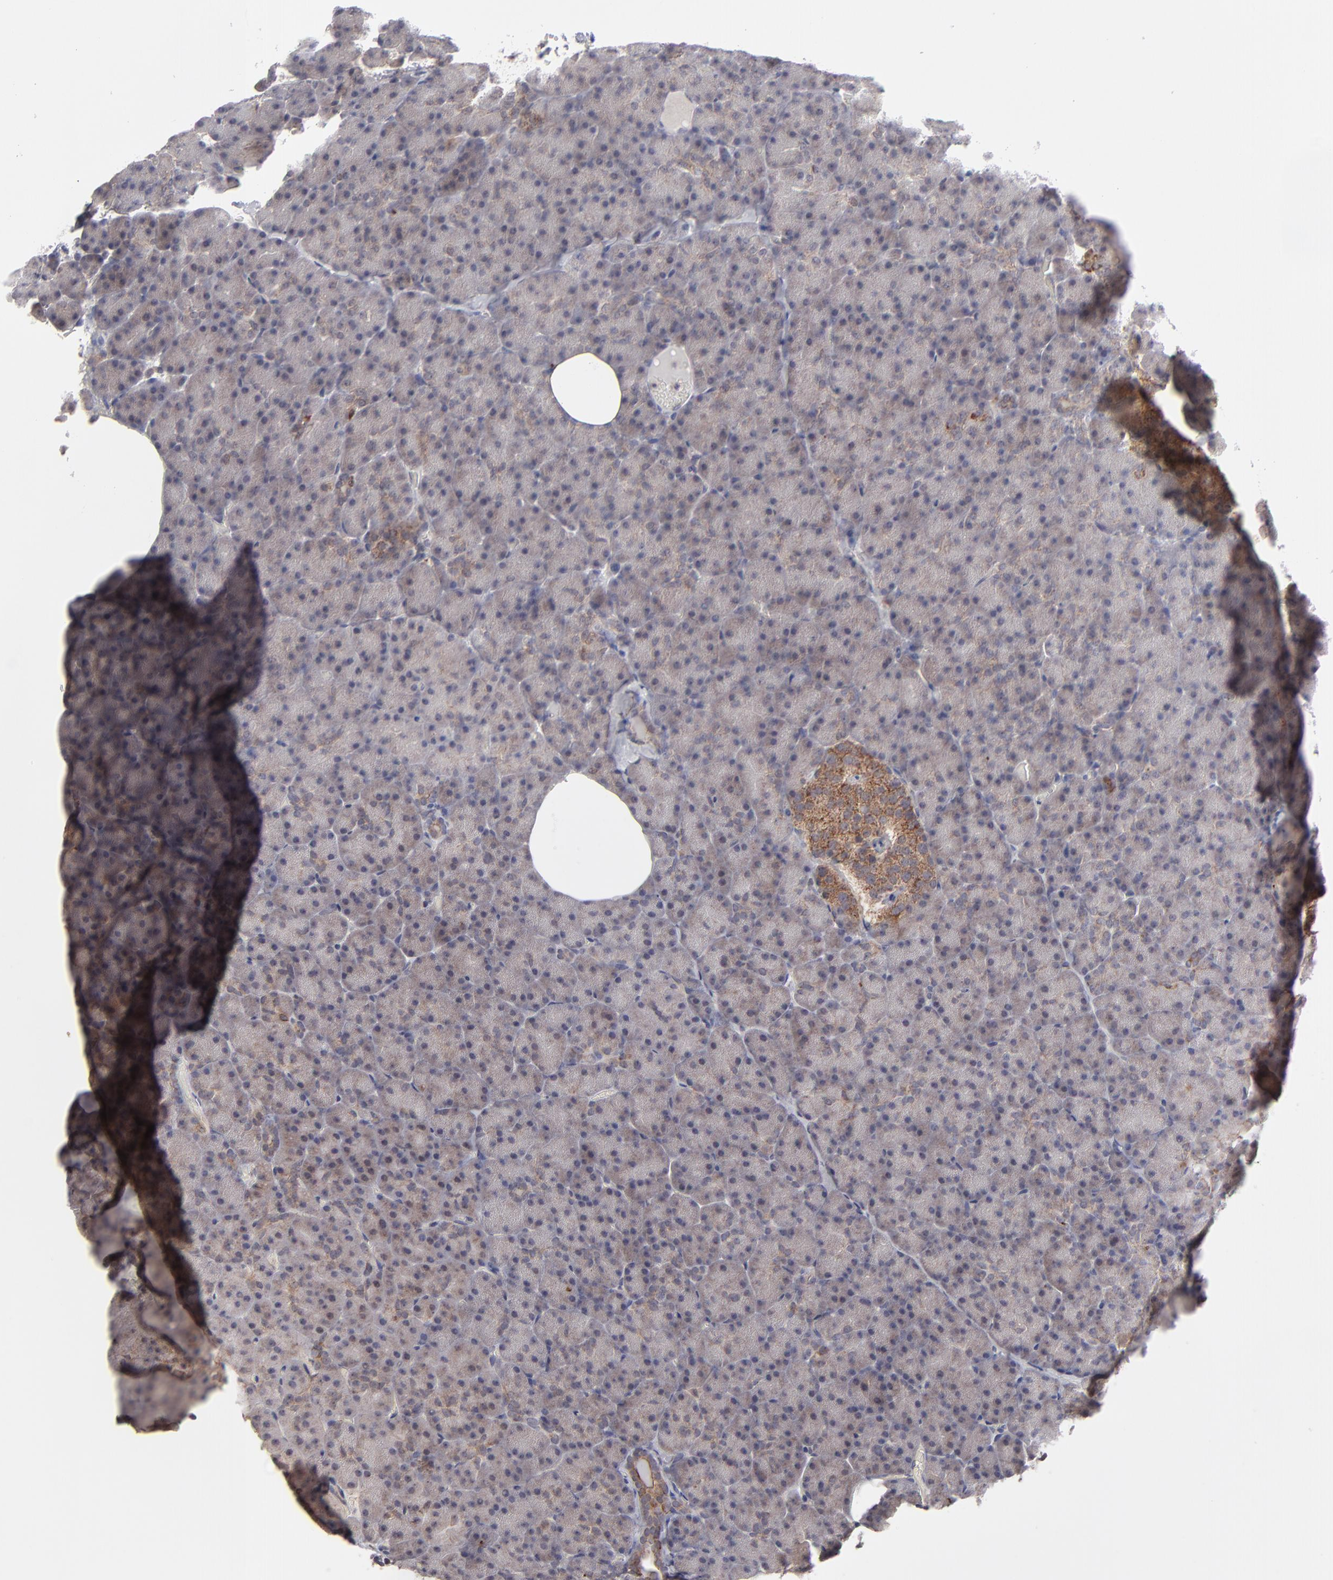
{"staining": {"intensity": "moderate", "quantity": "<25%", "location": "cytoplasmic/membranous"}, "tissue": "pancreas", "cell_type": "Exocrine glandular cells", "image_type": "normal", "snomed": [{"axis": "morphology", "description": "Normal tissue, NOS"}, {"axis": "topography", "description": "Pancreas"}], "caption": "Human pancreas stained for a protein (brown) exhibits moderate cytoplasmic/membranous positive positivity in approximately <25% of exocrine glandular cells.", "gene": "GLCCI1", "patient": {"sex": "female", "age": 35}}